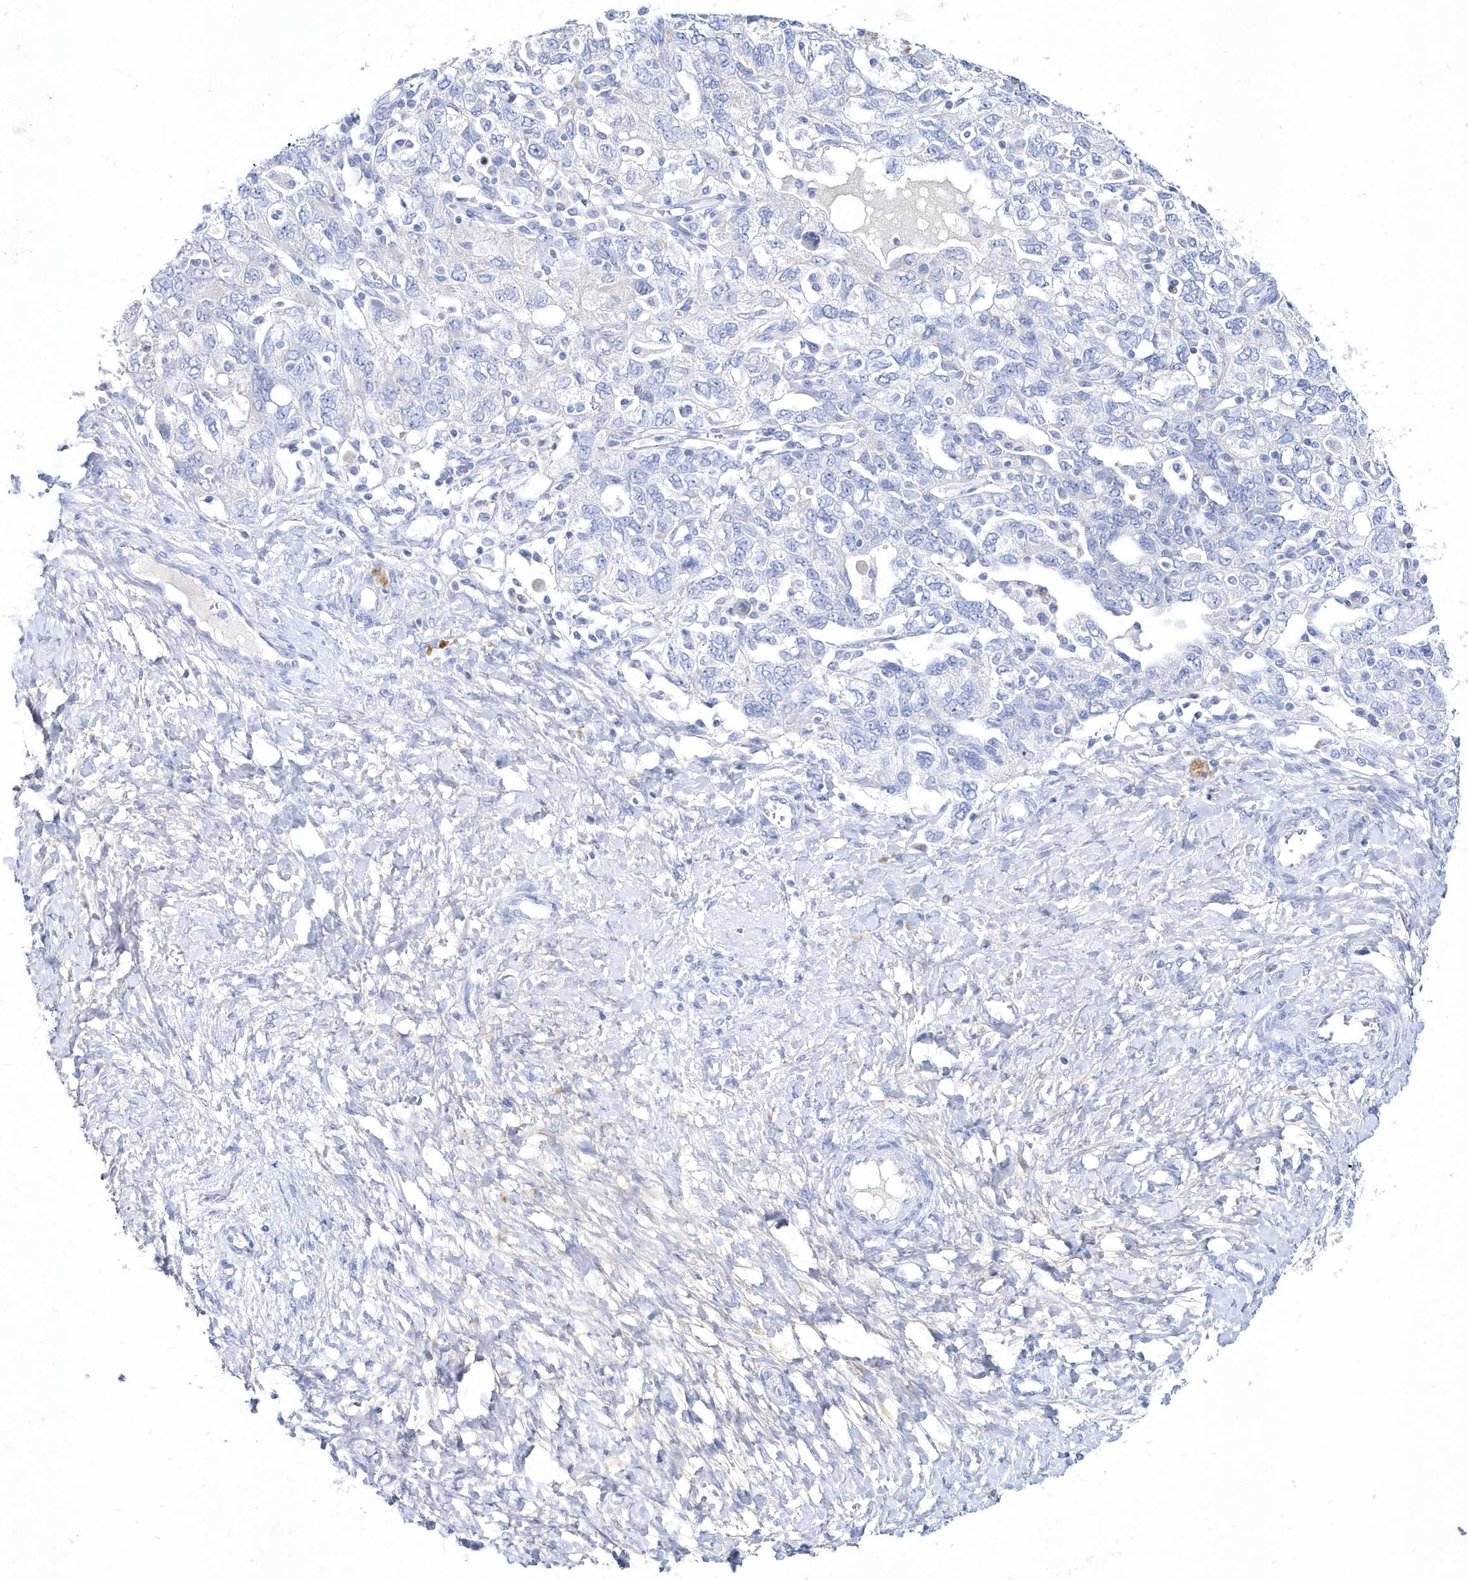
{"staining": {"intensity": "negative", "quantity": "none", "location": "none"}, "tissue": "ovarian cancer", "cell_type": "Tumor cells", "image_type": "cancer", "snomed": [{"axis": "morphology", "description": "Carcinoma, NOS"}, {"axis": "morphology", "description": "Cystadenocarcinoma, serous, NOS"}, {"axis": "topography", "description": "Ovary"}], "caption": "A photomicrograph of human ovarian cancer (carcinoma) is negative for staining in tumor cells.", "gene": "SPINK7", "patient": {"sex": "female", "age": 69}}